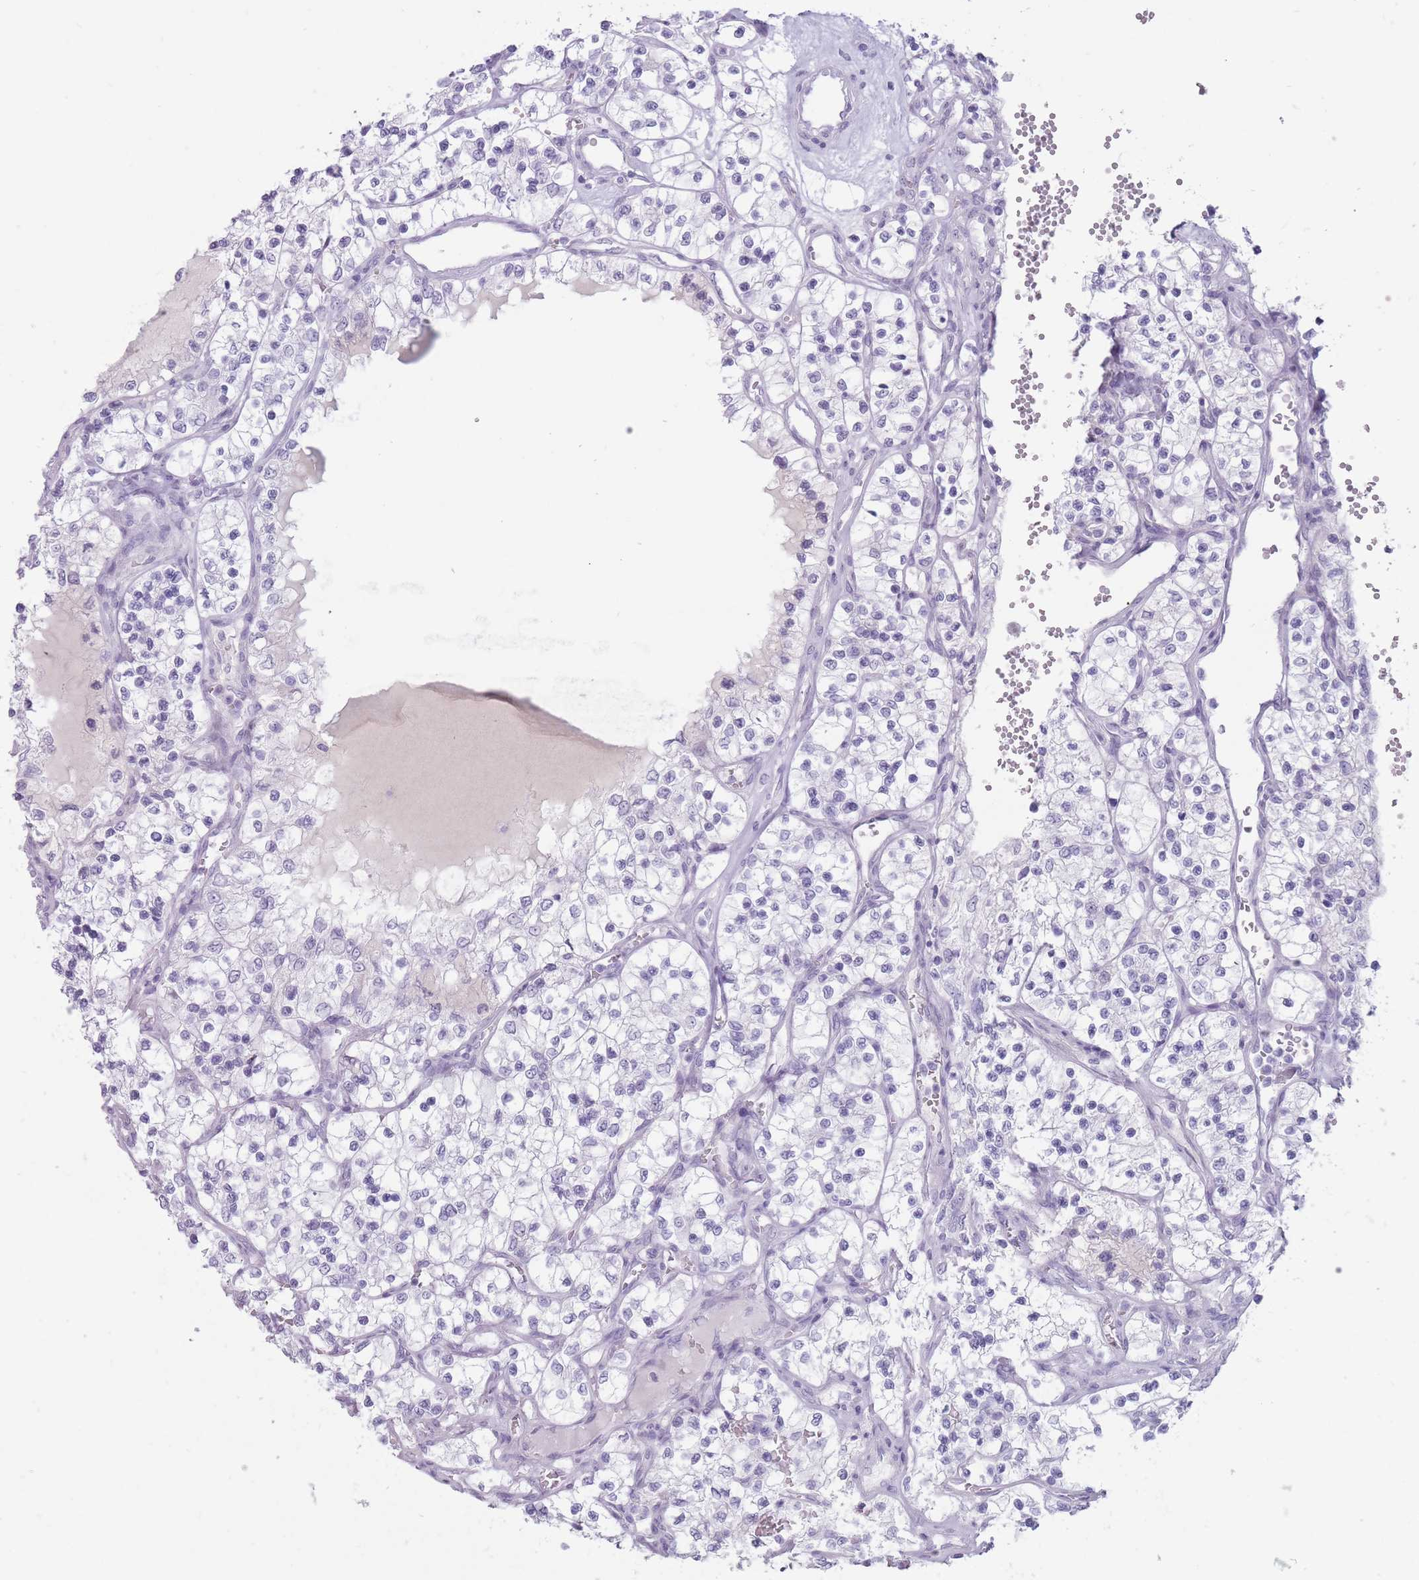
{"staining": {"intensity": "negative", "quantity": "none", "location": "none"}, "tissue": "renal cancer", "cell_type": "Tumor cells", "image_type": "cancer", "snomed": [{"axis": "morphology", "description": "Adenocarcinoma, NOS"}, {"axis": "topography", "description": "Kidney"}], "caption": "This is an IHC image of human adenocarcinoma (renal). There is no staining in tumor cells.", "gene": "PNMA3", "patient": {"sex": "female", "age": 69}}